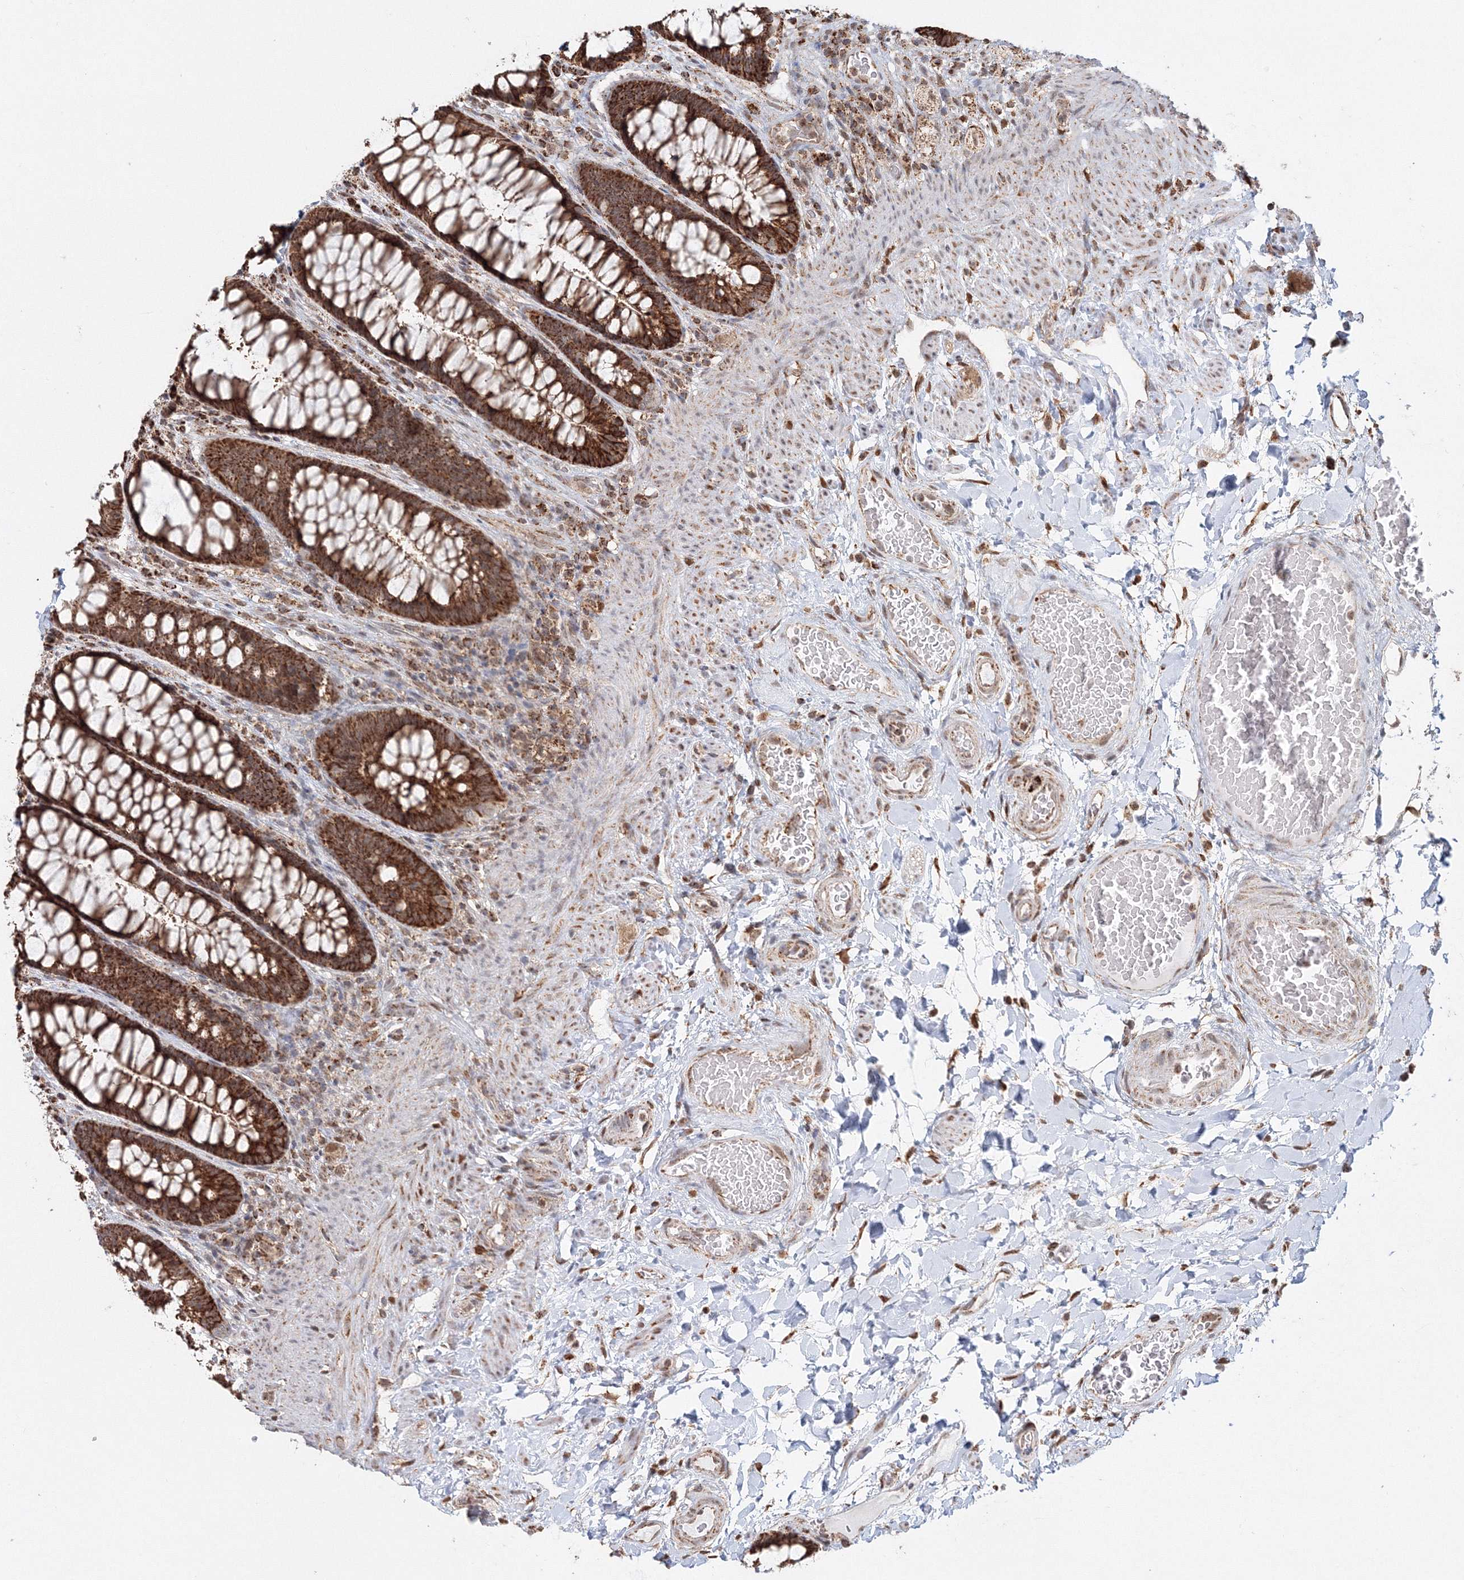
{"staining": {"intensity": "strong", "quantity": ">75%", "location": "cytoplasmic/membranous"}, "tissue": "rectum", "cell_type": "Glandular cells", "image_type": "normal", "snomed": [{"axis": "morphology", "description": "Normal tissue, NOS"}, {"axis": "topography", "description": "Rectum"}], "caption": "Brown immunohistochemical staining in unremarkable rectum demonstrates strong cytoplasmic/membranous expression in approximately >75% of glandular cells.", "gene": "PSMD6", "patient": {"sex": "female", "age": 46}}